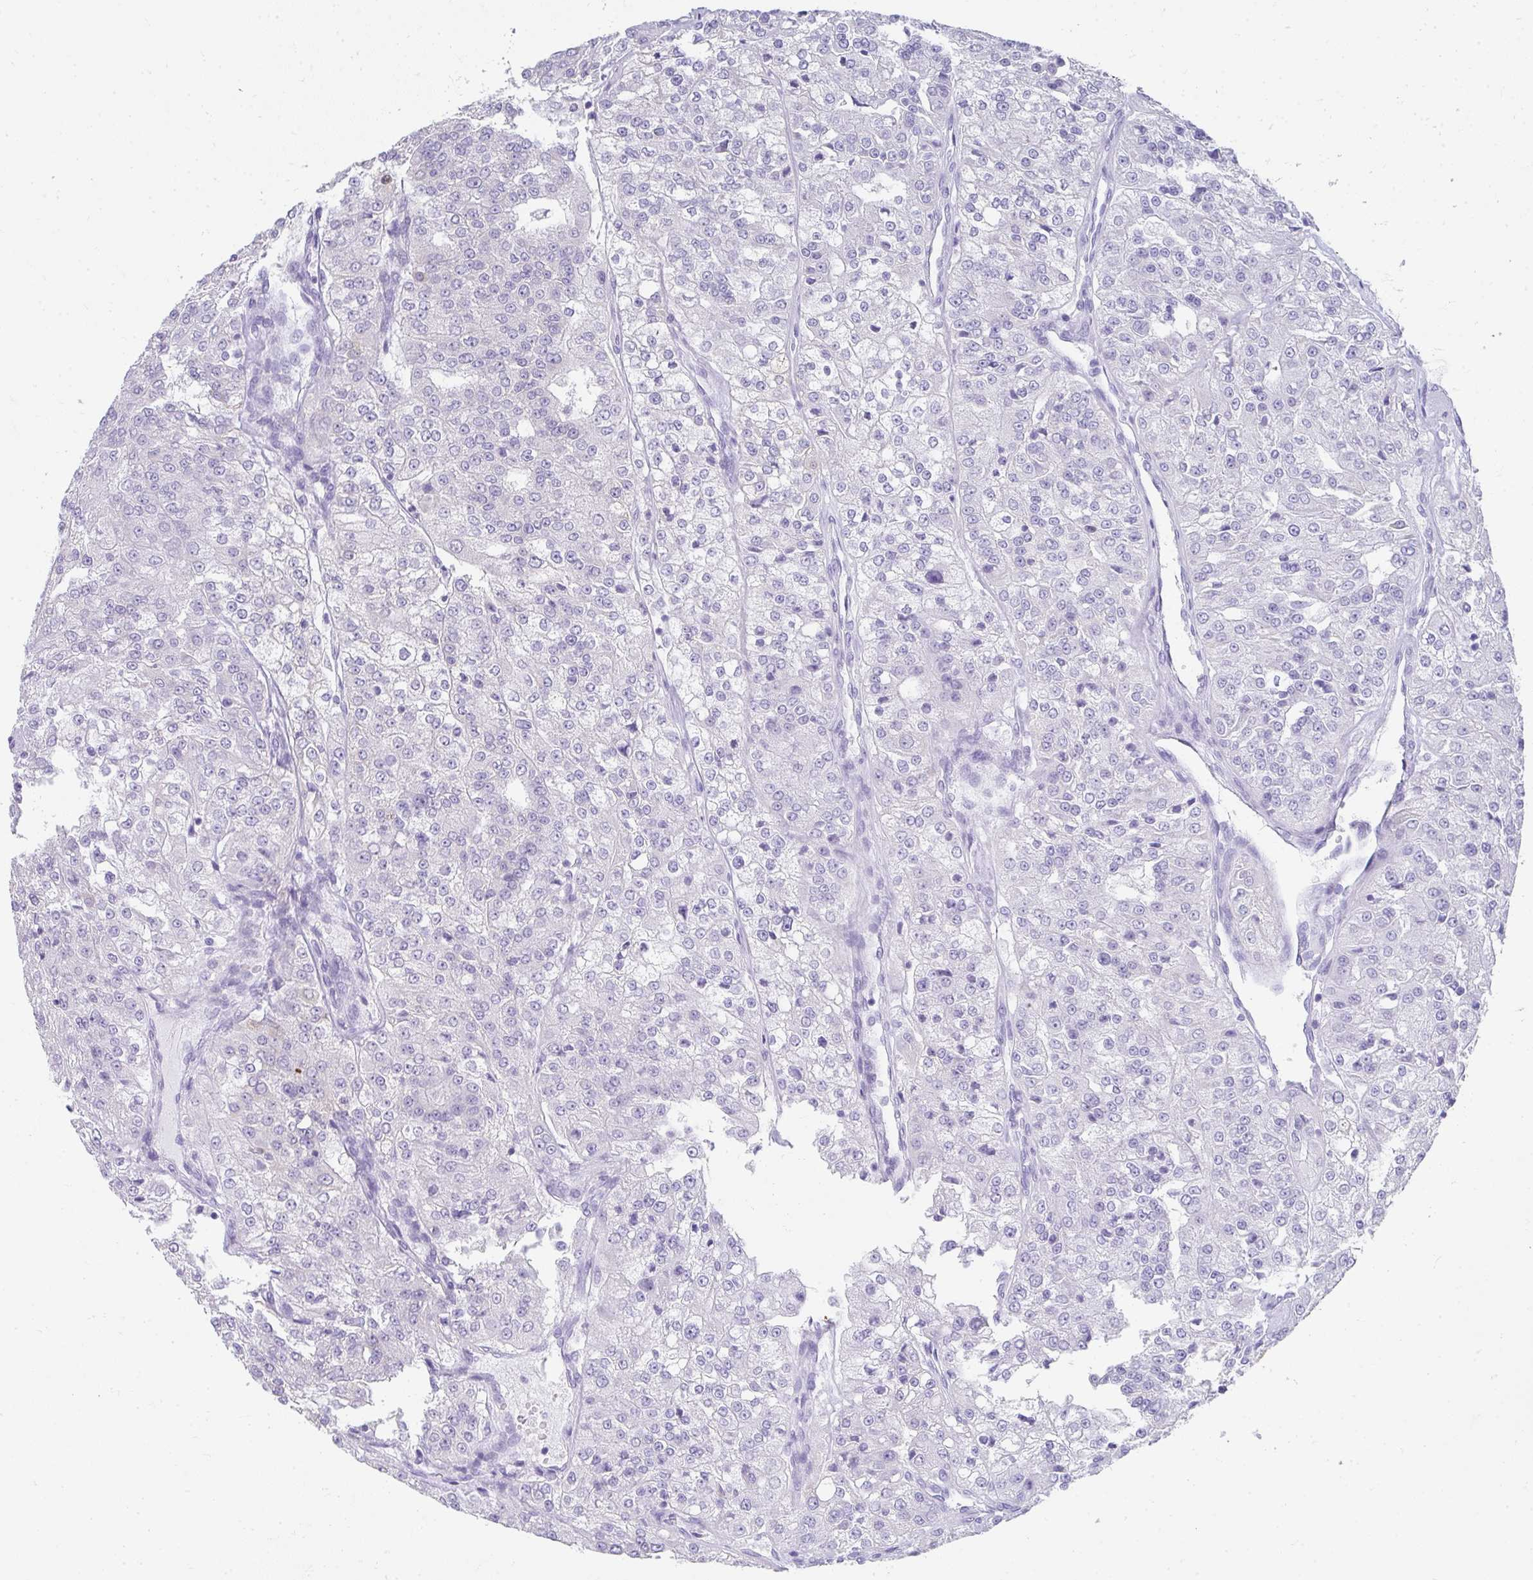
{"staining": {"intensity": "negative", "quantity": "none", "location": "none"}, "tissue": "renal cancer", "cell_type": "Tumor cells", "image_type": "cancer", "snomed": [{"axis": "morphology", "description": "Adenocarcinoma, NOS"}, {"axis": "topography", "description": "Kidney"}], "caption": "Immunohistochemistry (IHC) histopathology image of neoplastic tissue: human renal adenocarcinoma stained with DAB (3,3'-diaminobenzidine) demonstrates no significant protein positivity in tumor cells.", "gene": "RLF", "patient": {"sex": "female", "age": 63}}